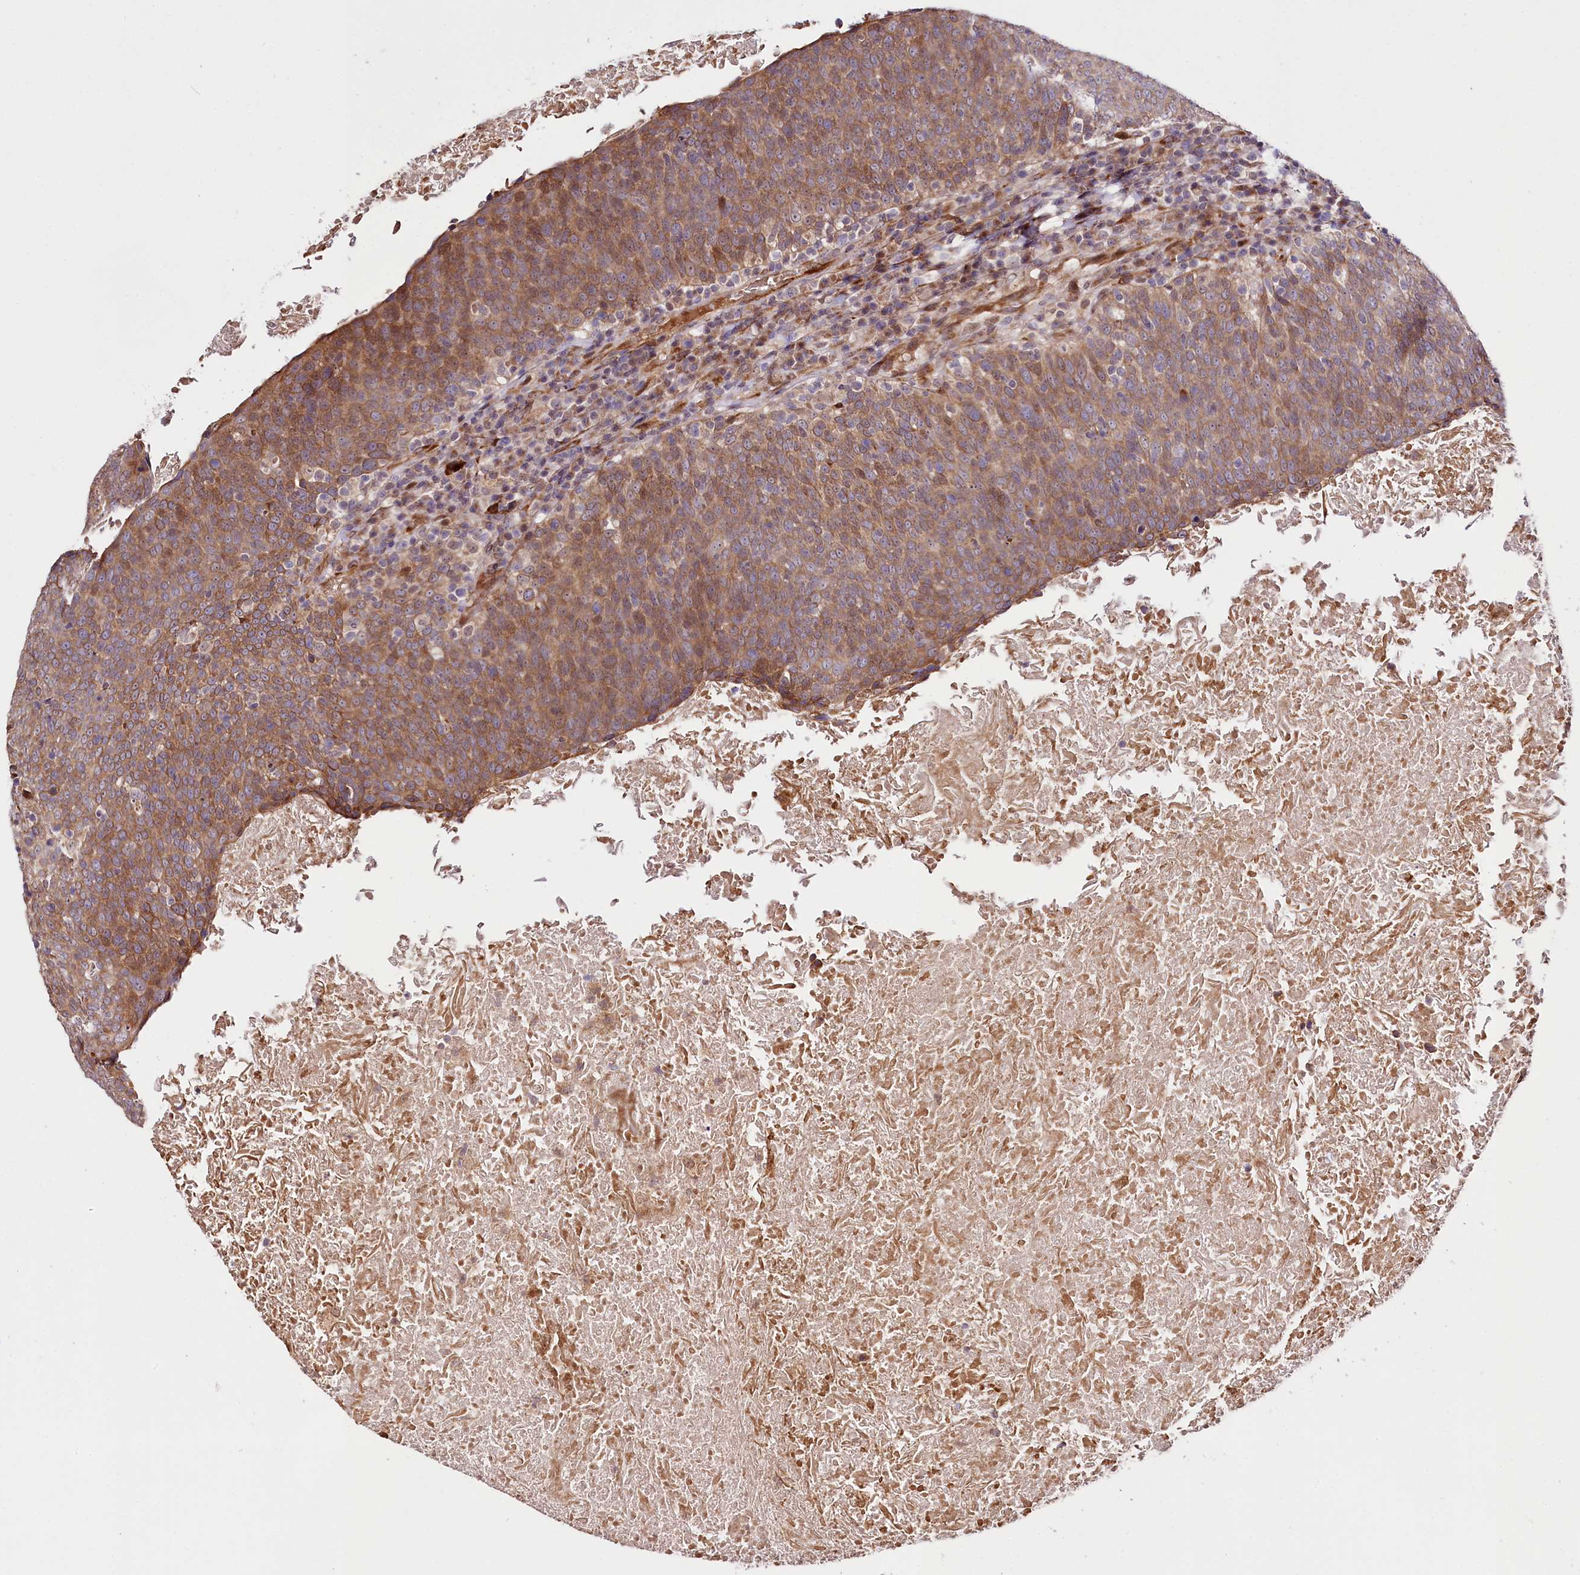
{"staining": {"intensity": "moderate", "quantity": ">75%", "location": "cytoplasmic/membranous"}, "tissue": "head and neck cancer", "cell_type": "Tumor cells", "image_type": "cancer", "snomed": [{"axis": "morphology", "description": "Squamous cell carcinoma, NOS"}, {"axis": "morphology", "description": "Squamous cell carcinoma, metastatic, NOS"}, {"axis": "topography", "description": "Lymph node"}, {"axis": "topography", "description": "Head-Neck"}], "caption": "Brown immunohistochemical staining in human head and neck cancer (squamous cell carcinoma) reveals moderate cytoplasmic/membranous positivity in approximately >75% of tumor cells. (DAB (3,3'-diaminobenzidine) IHC with brightfield microscopy, high magnification).", "gene": "CUTC", "patient": {"sex": "male", "age": 62}}